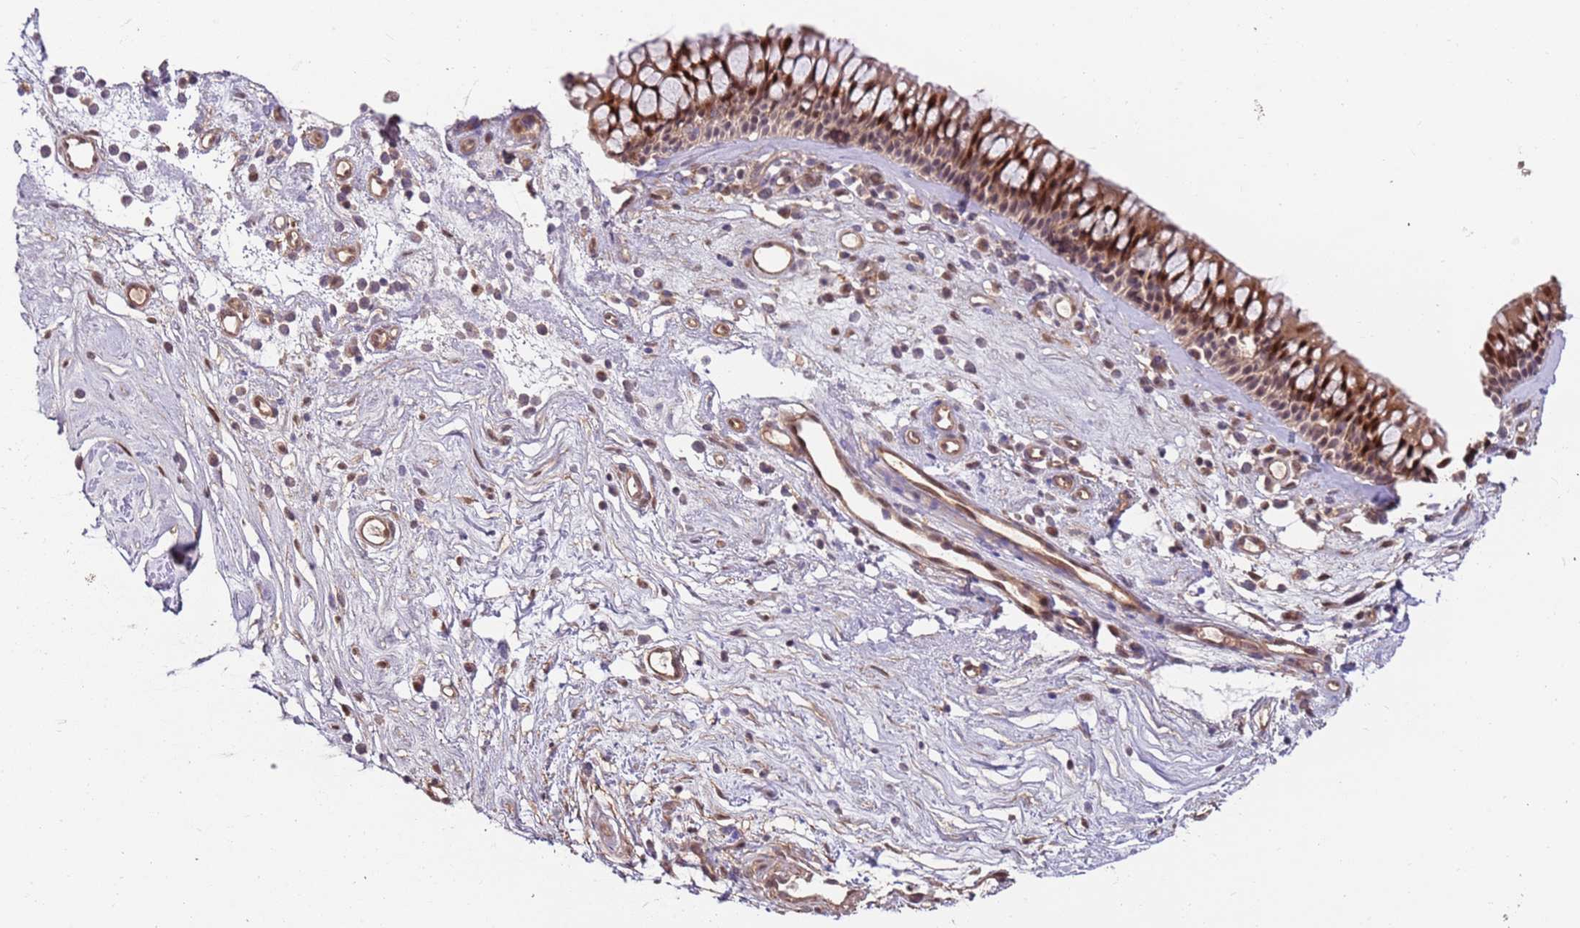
{"staining": {"intensity": "strong", "quantity": ">75%", "location": "cytoplasmic/membranous,nuclear"}, "tissue": "nasopharynx", "cell_type": "Respiratory epithelial cells", "image_type": "normal", "snomed": [{"axis": "morphology", "description": "Normal tissue, NOS"}, {"axis": "morphology", "description": "Inflammation, NOS"}, {"axis": "morphology", "description": "Malignant melanoma, Metastatic site"}, {"axis": "topography", "description": "Nasopharynx"}], "caption": "DAB (3,3'-diaminobenzidine) immunohistochemical staining of normal human nasopharynx displays strong cytoplasmic/membranous,nuclear protein expression in approximately >75% of respiratory epithelial cells.", "gene": "PGLS", "patient": {"sex": "male", "age": 70}}